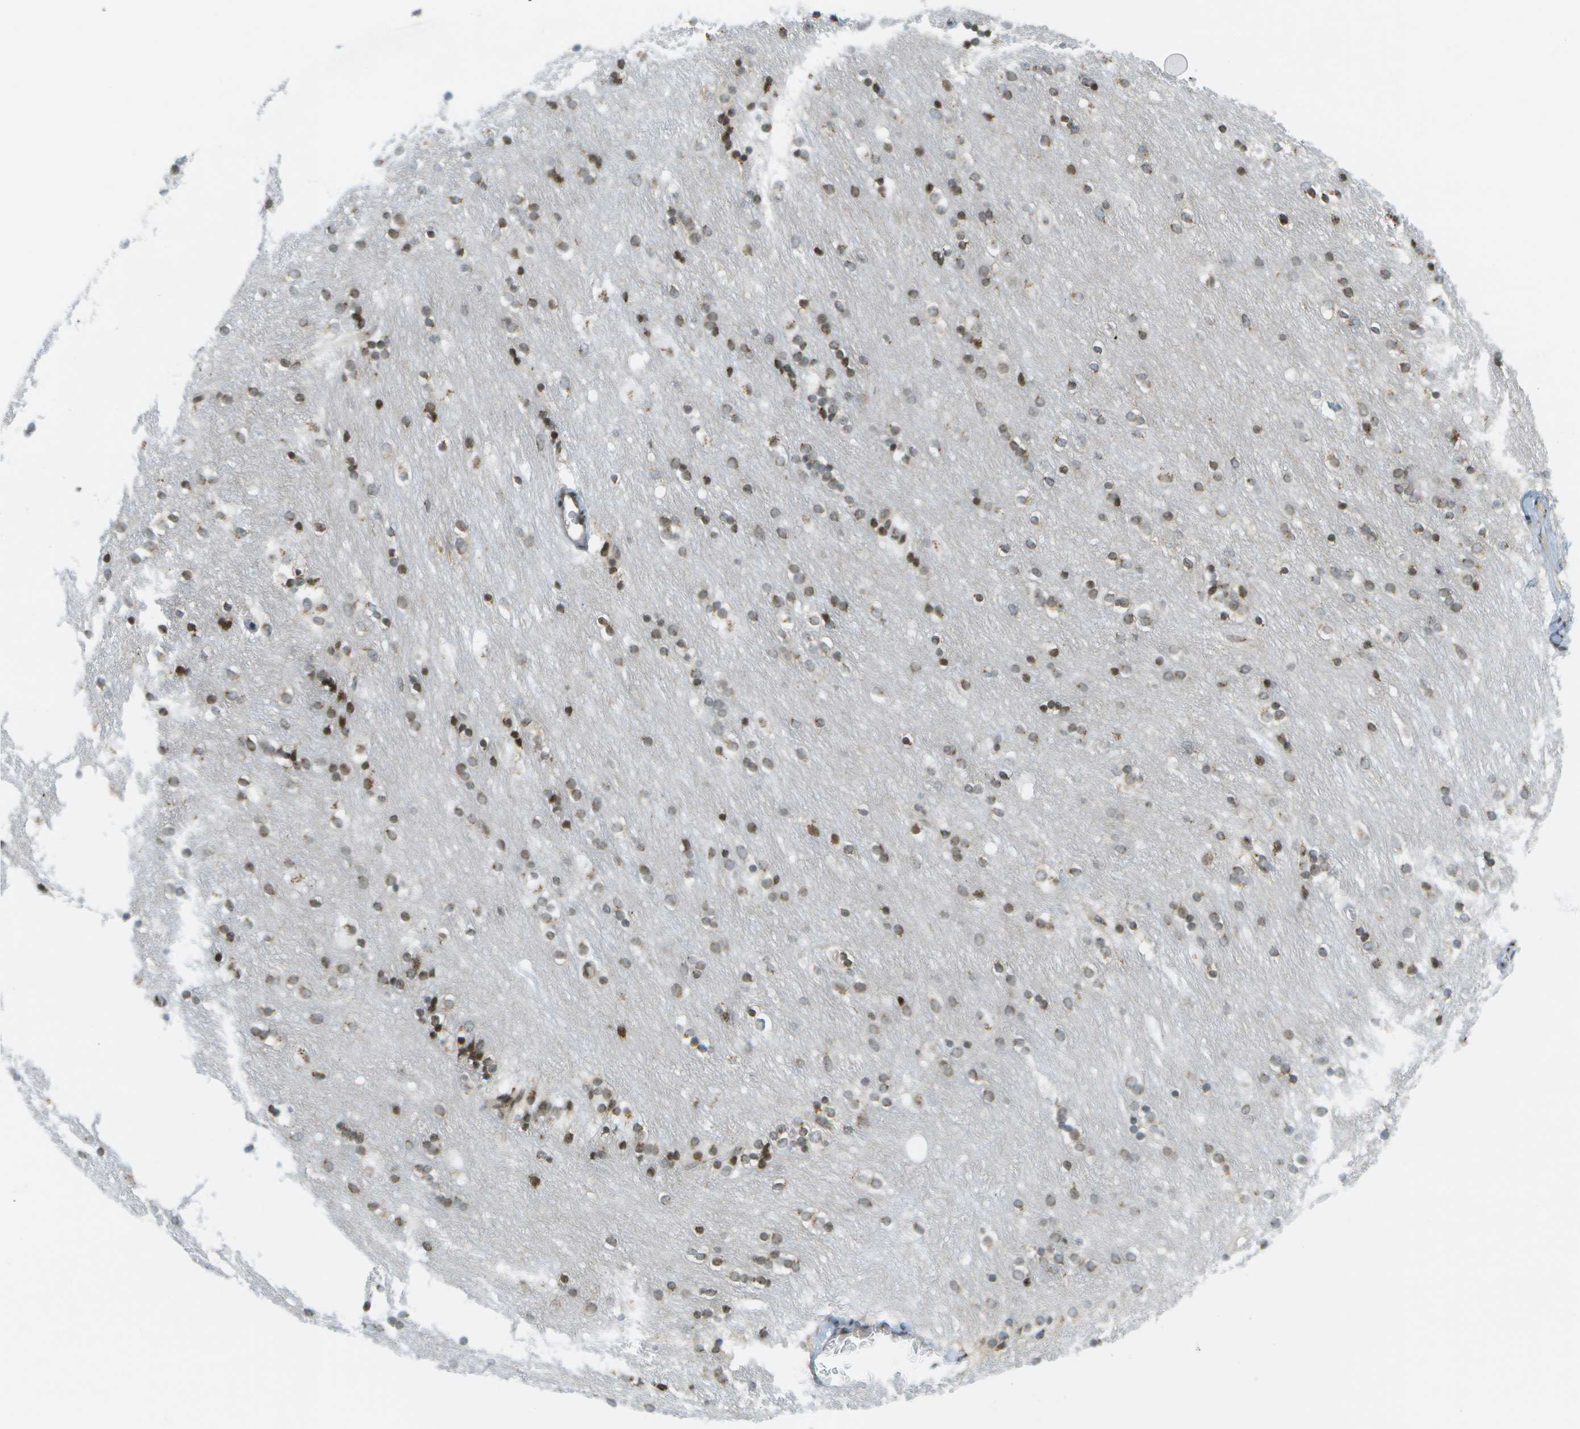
{"staining": {"intensity": "moderate", "quantity": ">75%", "location": "cytoplasmic/membranous,nuclear"}, "tissue": "caudate", "cell_type": "Glial cells", "image_type": "normal", "snomed": [{"axis": "morphology", "description": "Normal tissue, NOS"}, {"axis": "topography", "description": "Lateral ventricle wall"}], "caption": "The micrograph displays staining of benign caudate, revealing moderate cytoplasmic/membranous,nuclear protein staining (brown color) within glial cells.", "gene": "EVC", "patient": {"sex": "female", "age": 54}}